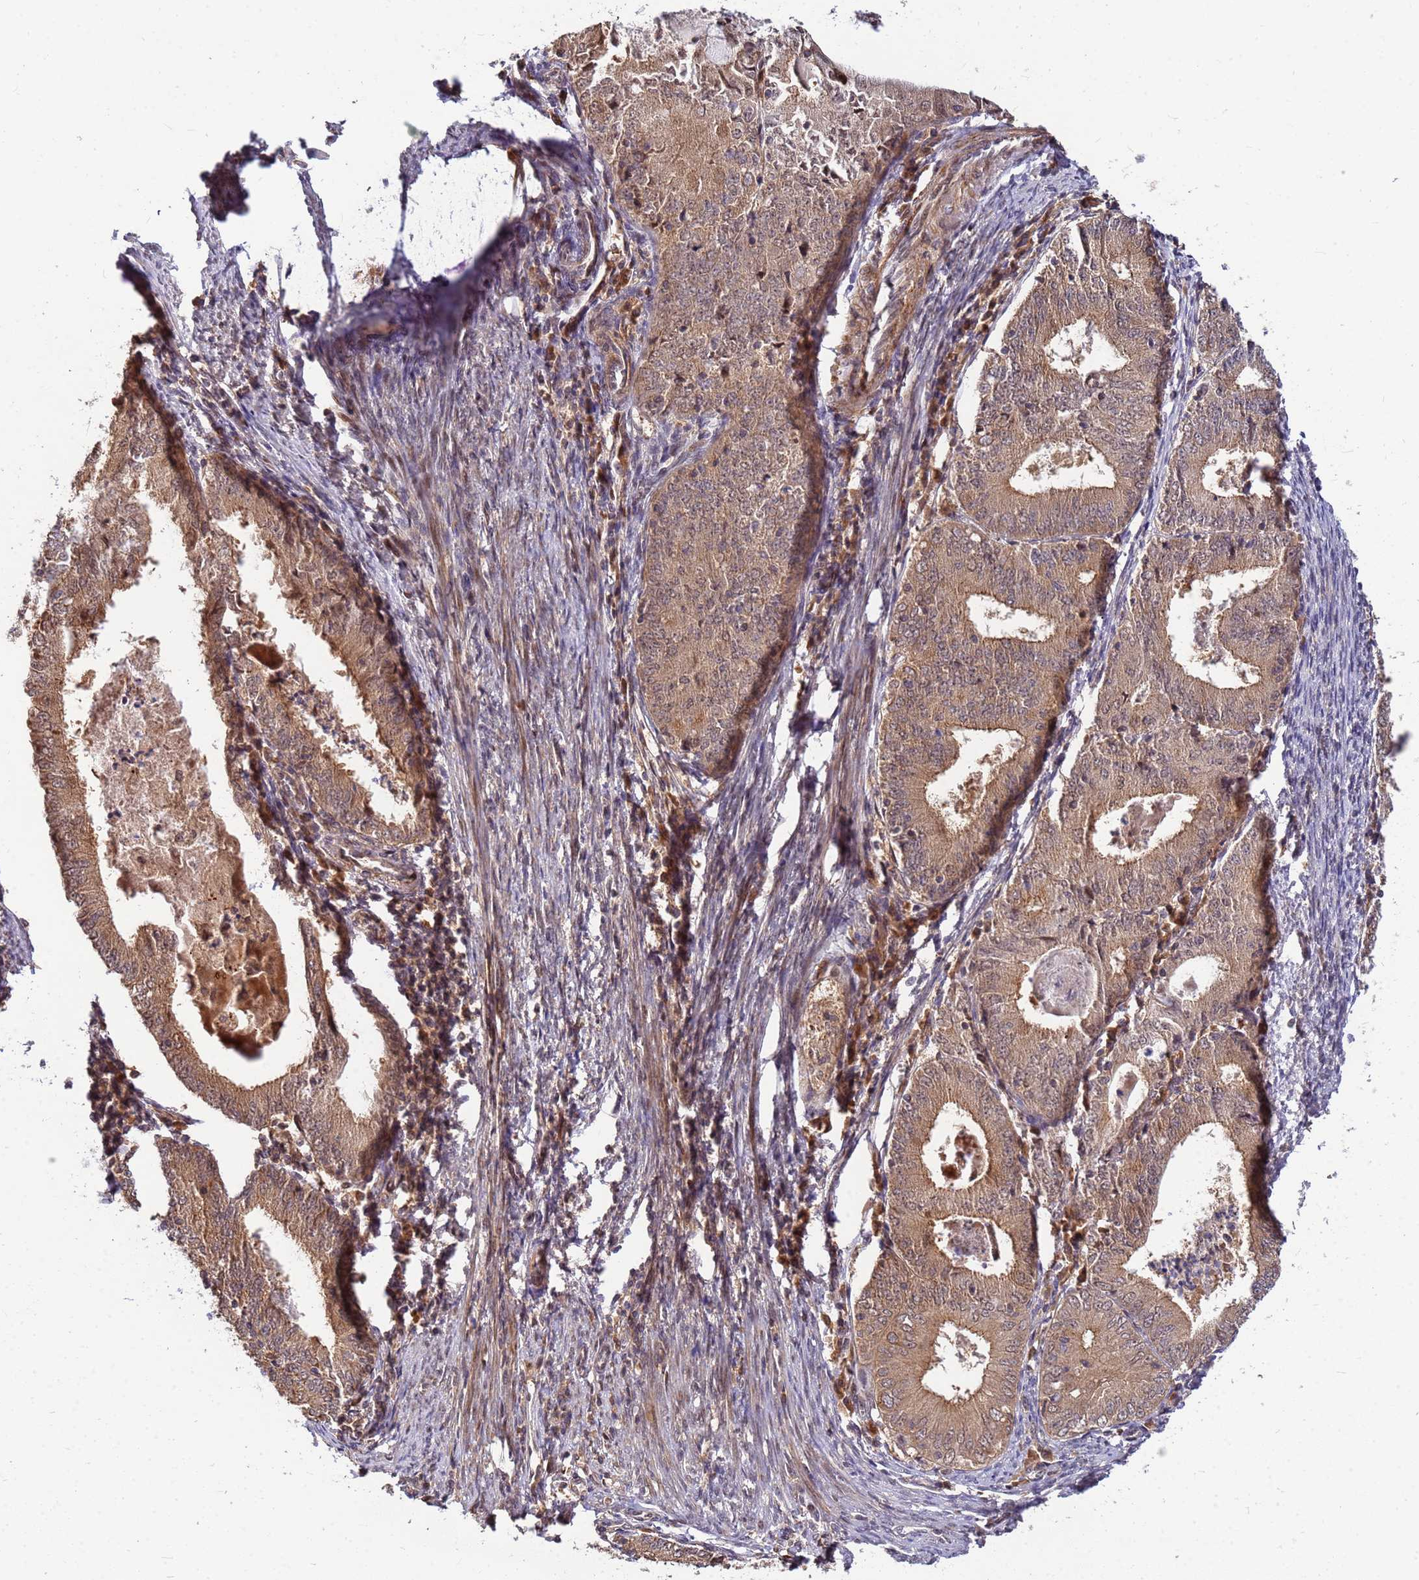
{"staining": {"intensity": "moderate", "quantity": ">75%", "location": "cytoplasmic/membranous"}, "tissue": "endometrial cancer", "cell_type": "Tumor cells", "image_type": "cancer", "snomed": [{"axis": "morphology", "description": "Adenocarcinoma, NOS"}, {"axis": "topography", "description": "Endometrium"}], "caption": "The histopathology image exhibits immunohistochemical staining of endometrial cancer (adenocarcinoma). There is moderate cytoplasmic/membranous expression is identified in approximately >75% of tumor cells.", "gene": "DUS4L", "patient": {"sex": "female", "age": 57}}